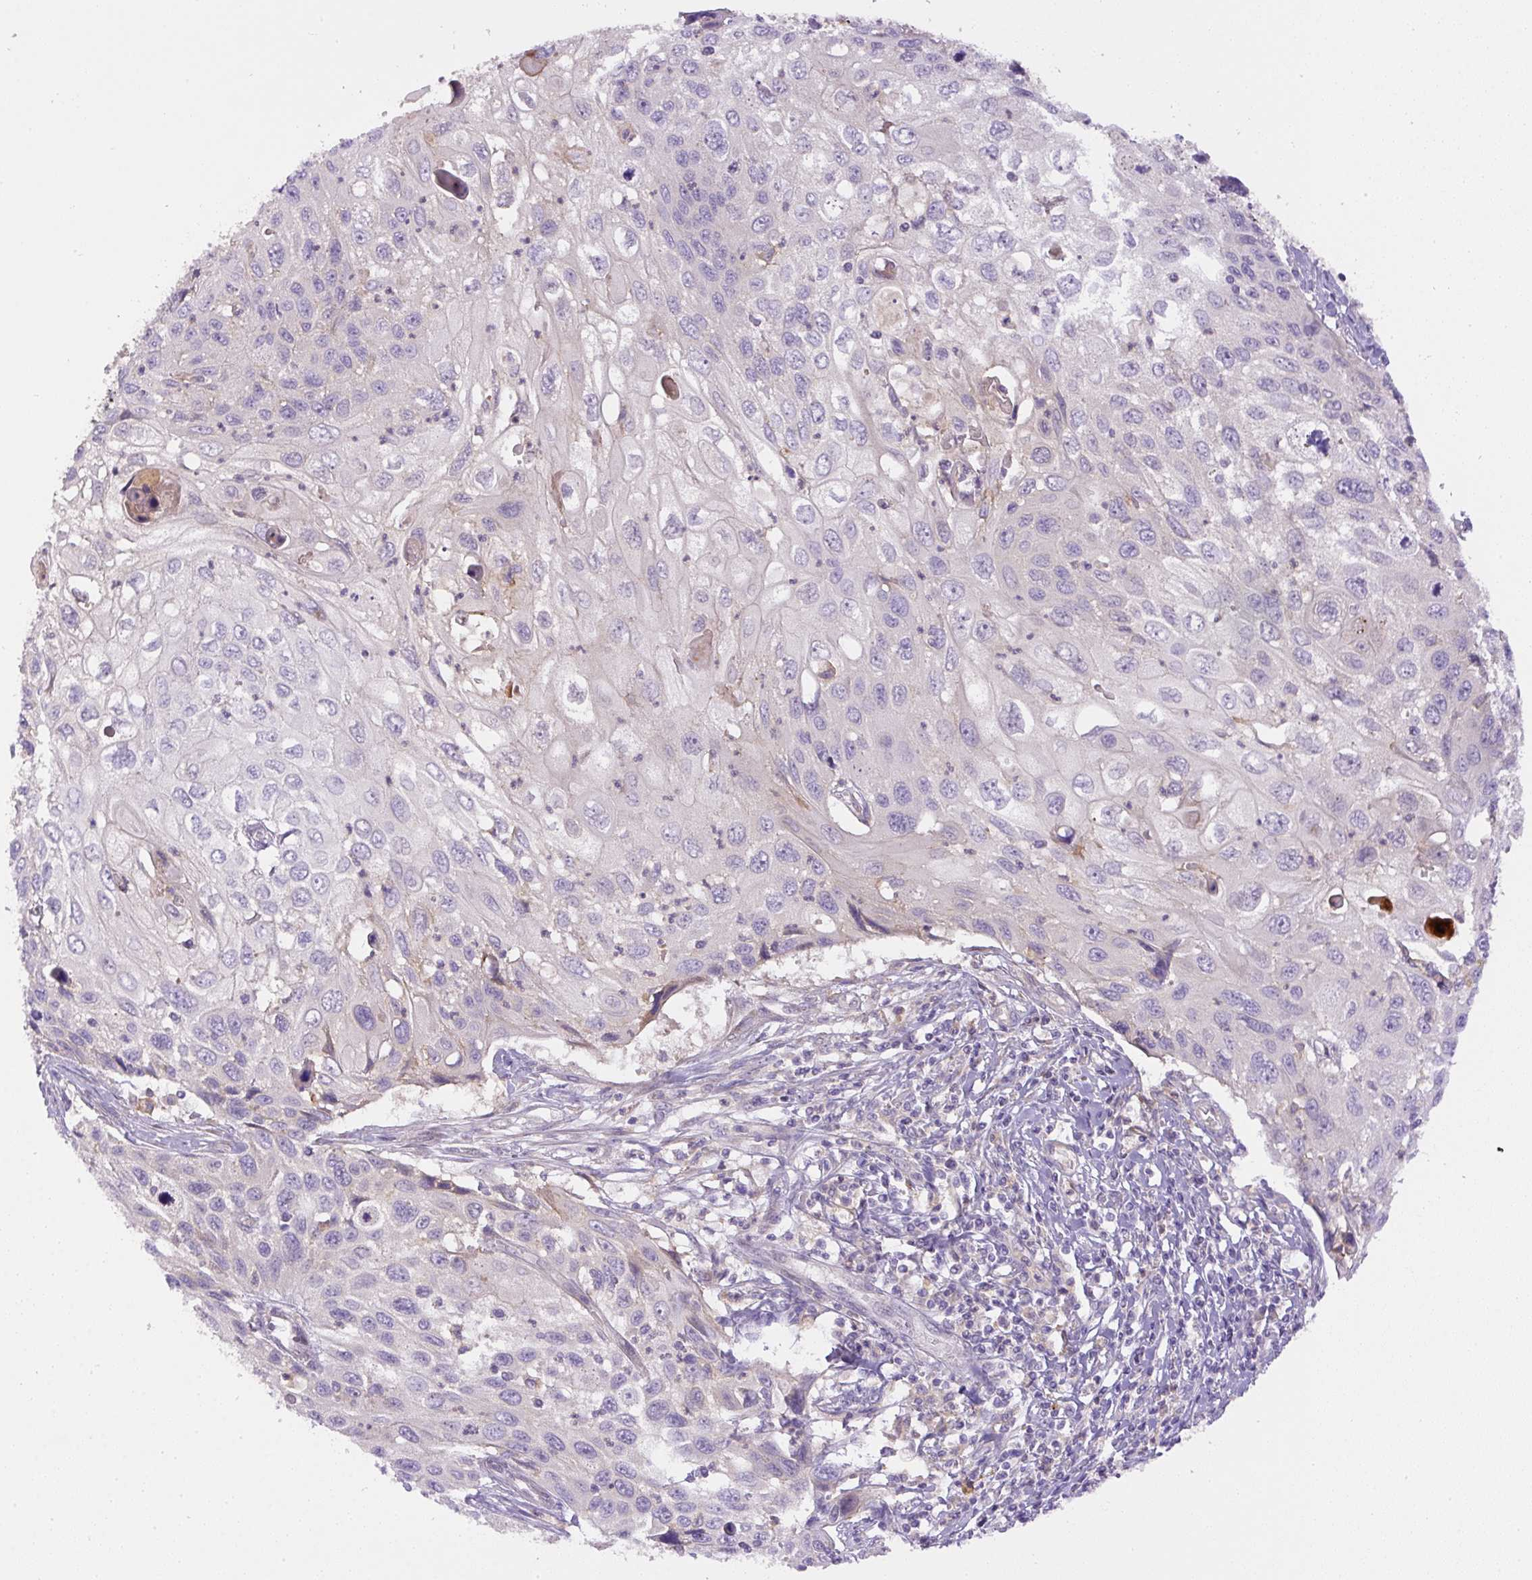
{"staining": {"intensity": "weak", "quantity": "<25%", "location": "cytoplasmic/membranous"}, "tissue": "cervical cancer", "cell_type": "Tumor cells", "image_type": "cancer", "snomed": [{"axis": "morphology", "description": "Squamous cell carcinoma, NOS"}, {"axis": "topography", "description": "Cervix"}], "caption": "Tumor cells are negative for protein expression in human cervical cancer (squamous cell carcinoma).", "gene": "DAPK1", "patient": {"sex": "female", "age": 70}}